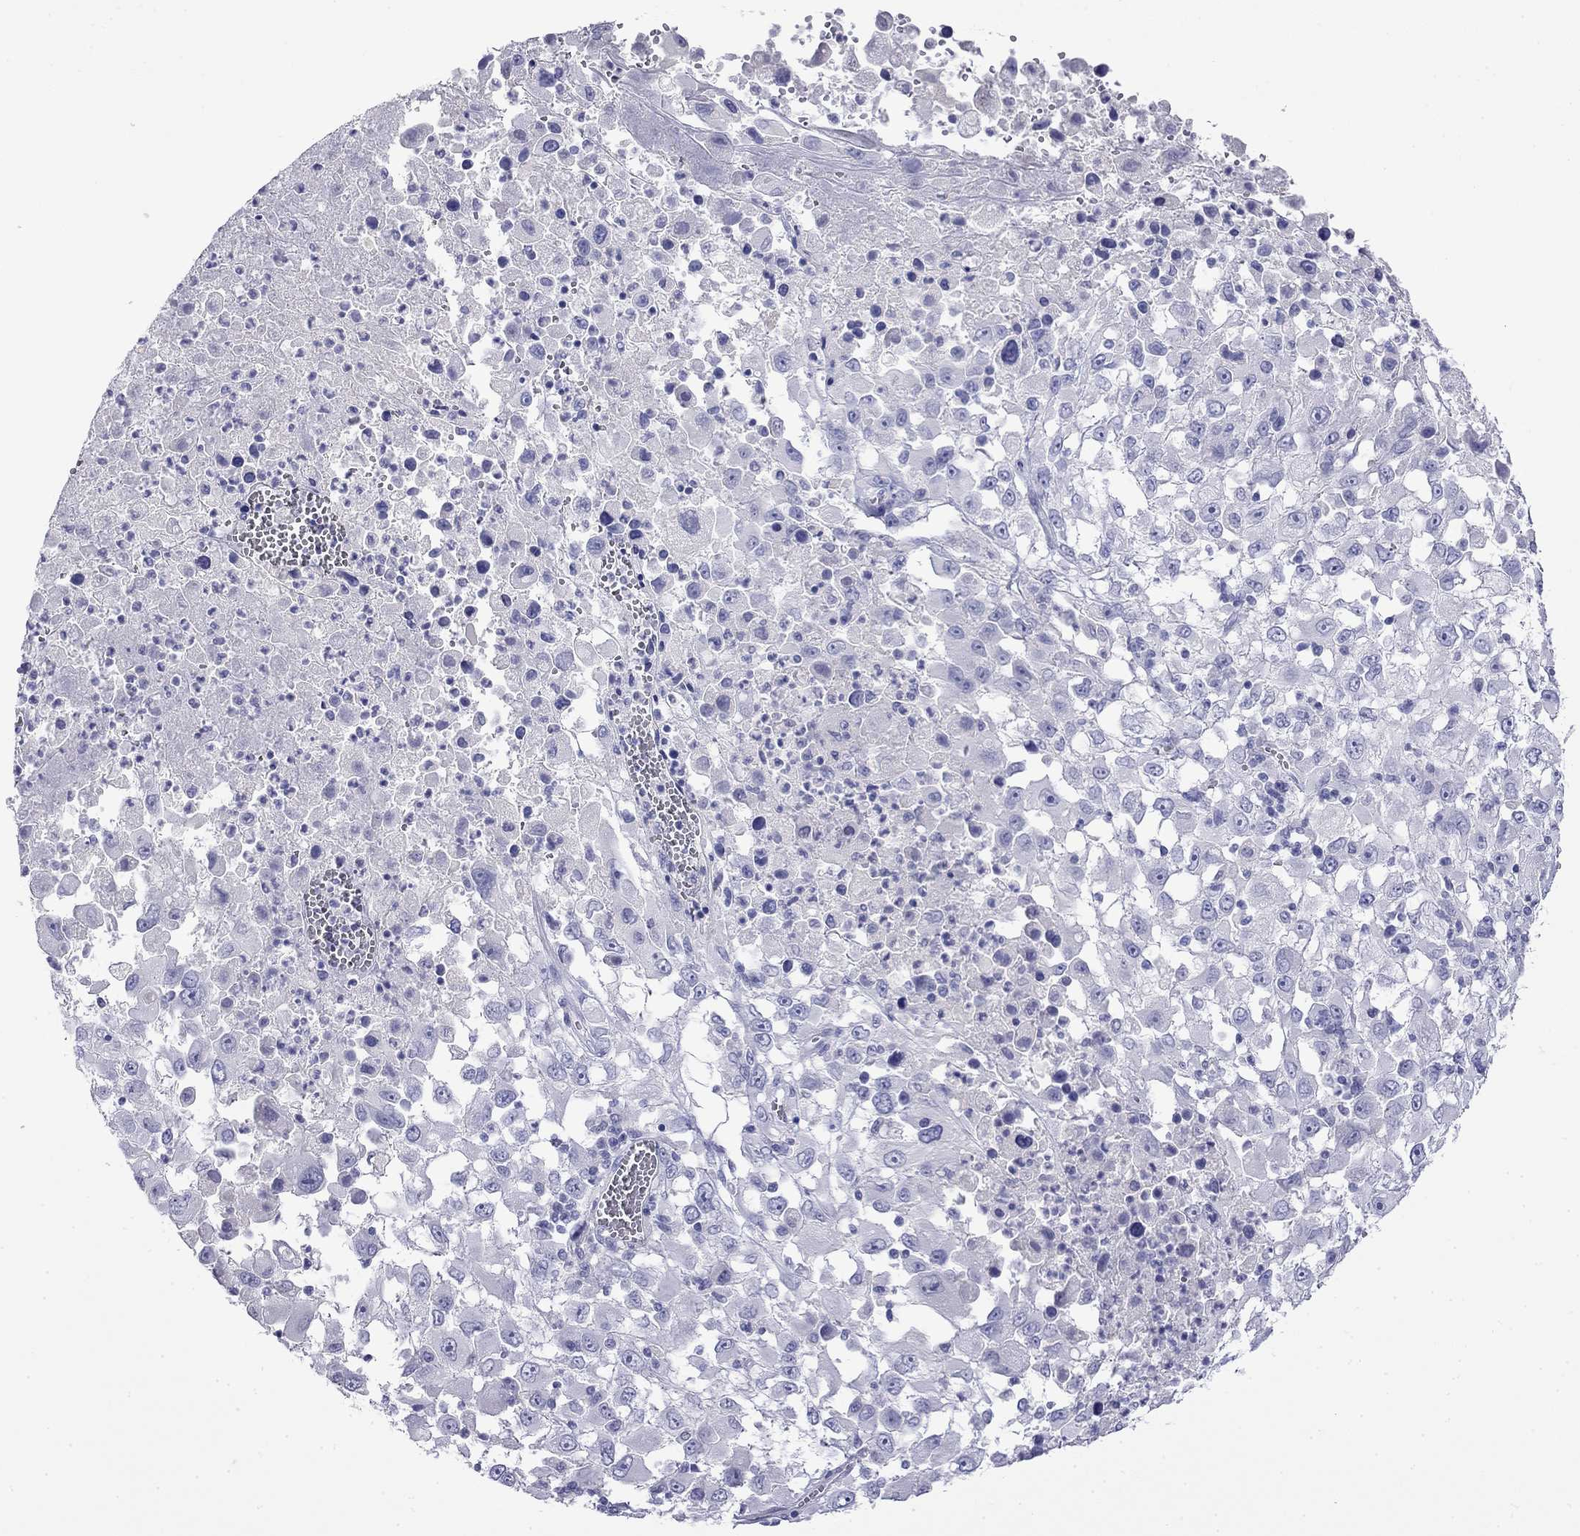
{"staining": {"intensity": "negative", "quantity": "none", "location": "none"}, "tissue": "melanoma", "cell_type": "Tumor cells", "image_type": "cancer", "snomed": [{"axis": "morphology", "description": "Malignant melanoma, Metastatic site"}, {"axis": "topography", "description": "Soft tissue"}], "caption": "Immunohistochemistry (IHC) histopathology image of malignant melanoma (metastatic site) stained for a protein (brown), which demonstrates no staining in tumor cells.", "gene": "MYO15A", "patient": {"sex": "male", "age": 50}}